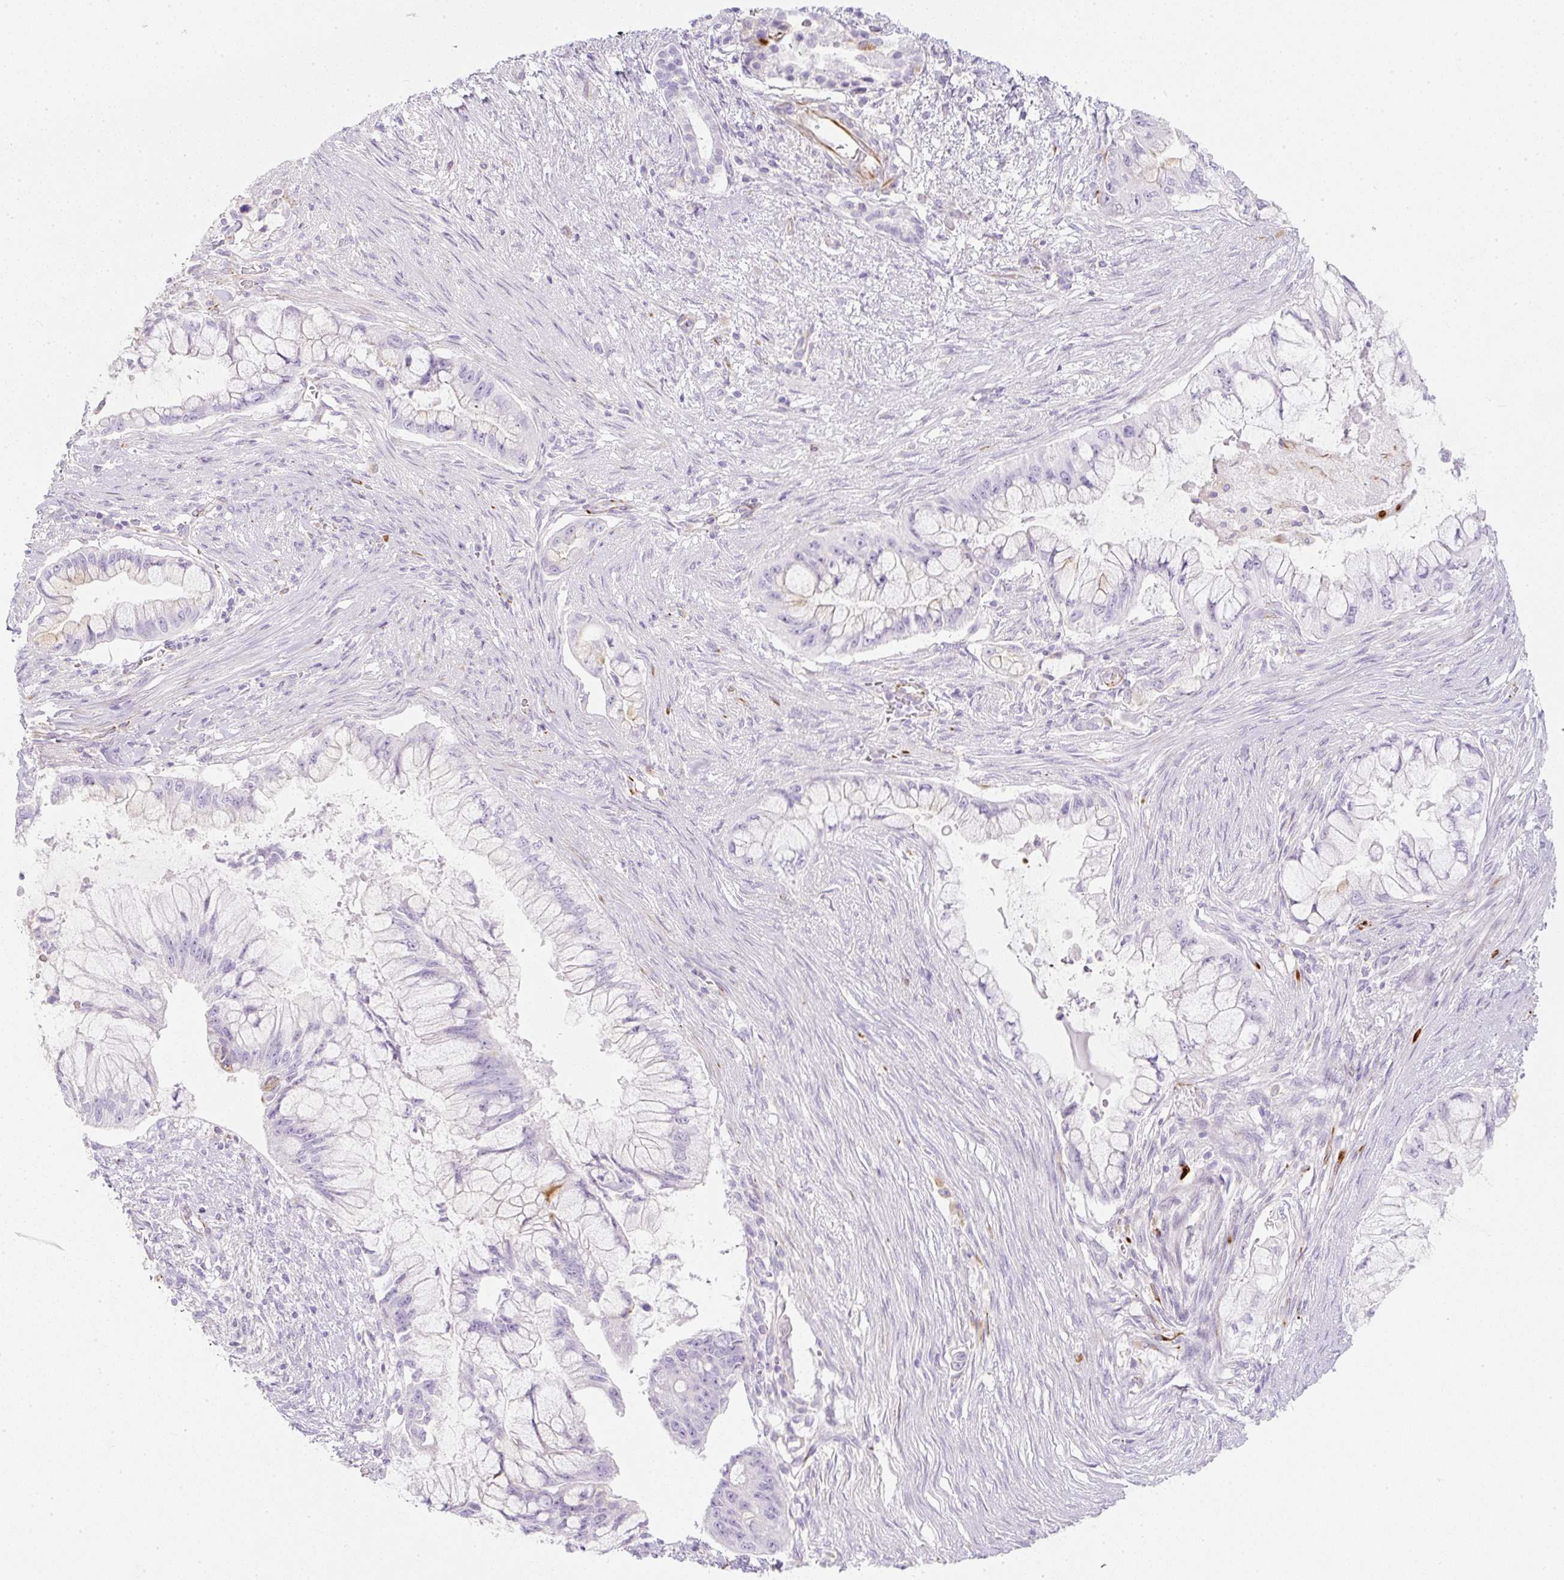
{"staining": {"intensity": "negative", "quantity": "none", "location": "none"}, "tissue": "pancreatic cancer", "cell_type": "Tumor cells", "image_type": "cancer", "snomed": [{"axis": "morphology", "description": "Adenocarcinoma, NOS"}, {"axis": "topography", "description": "Pancreas"}], "caption": "An image of human adenocarcinoma (pancreatic) is negative for staining in tumor cells.", "gene": "ZNF689", "patient": {"sex": "male", "age": 48}}